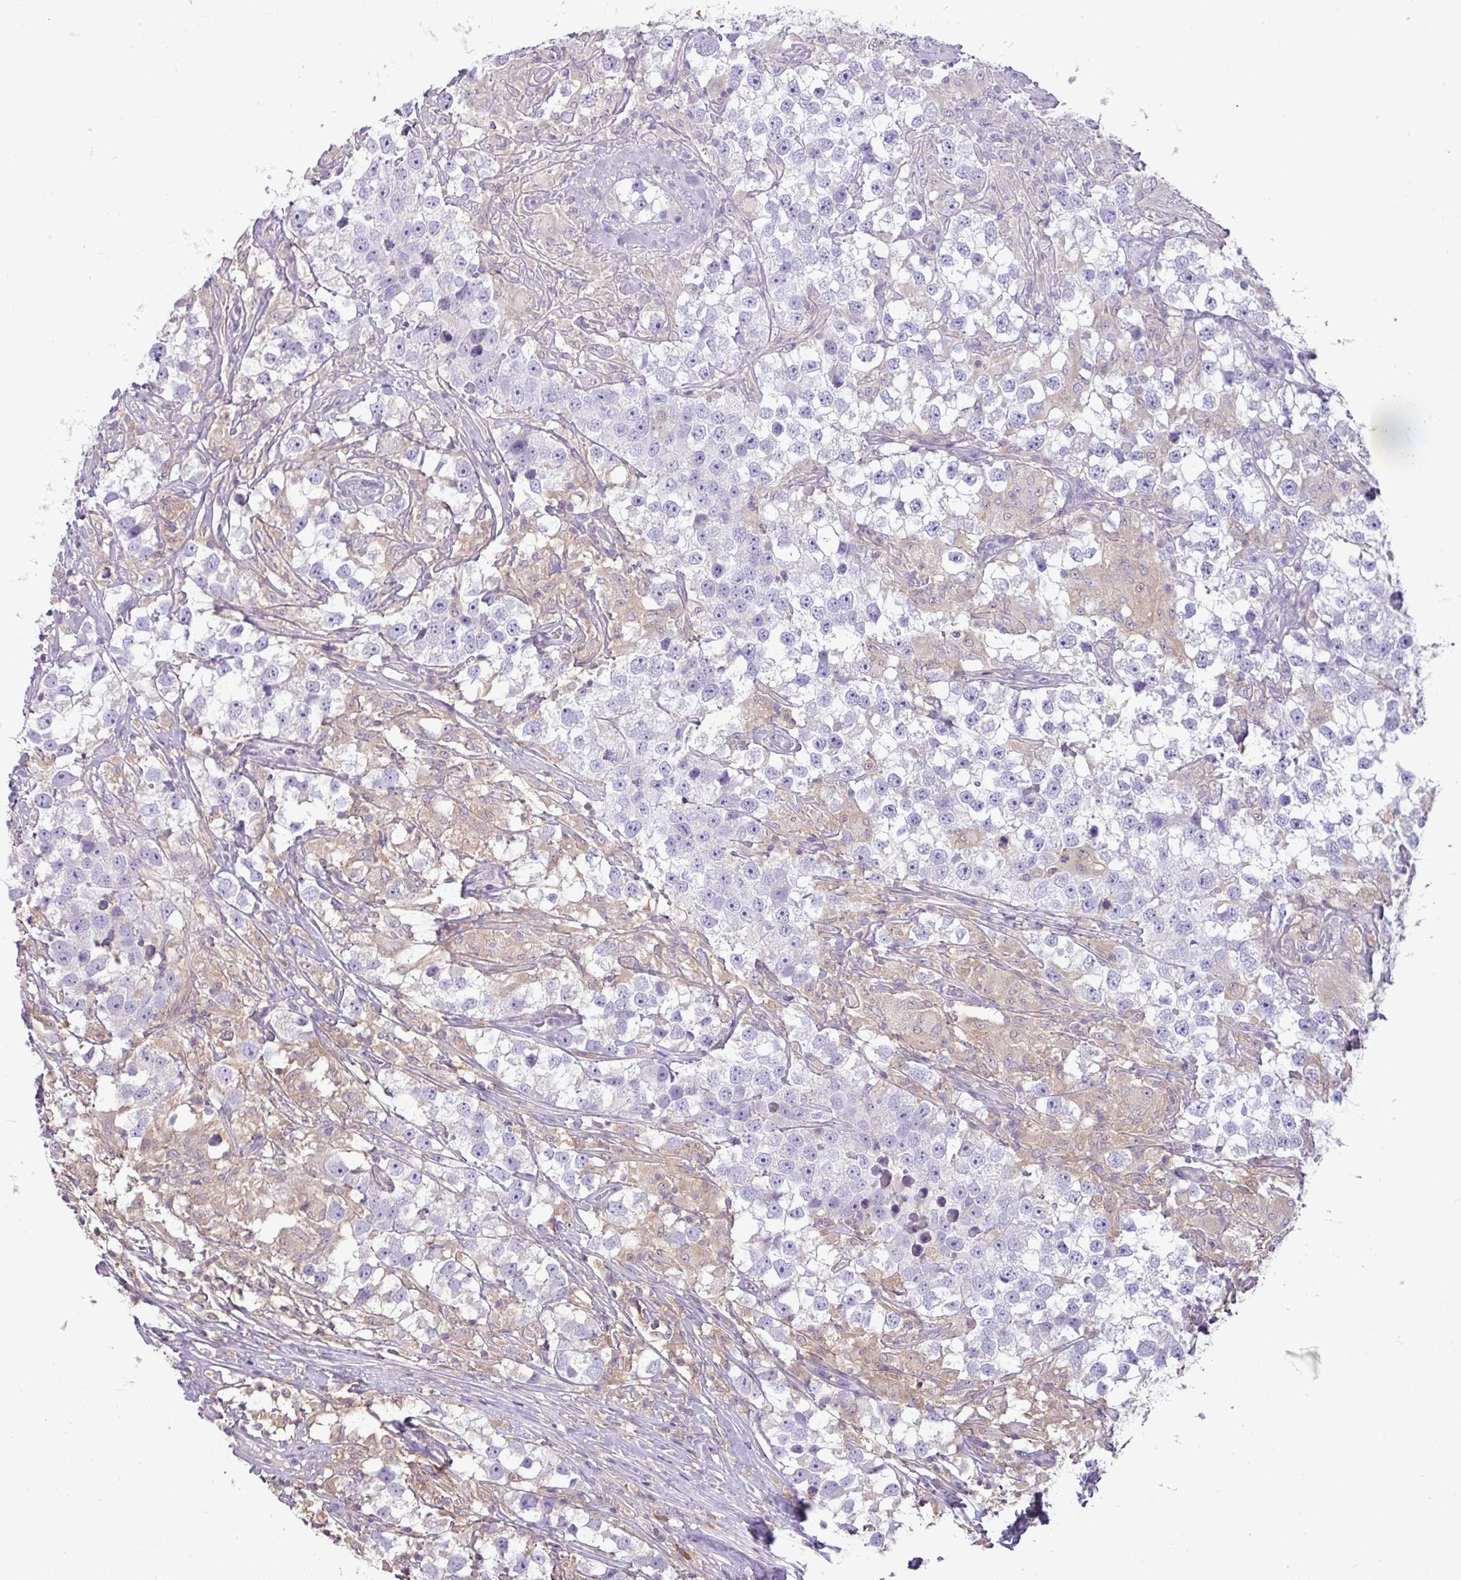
{"staining": {"intensity": "negative", "quantity": "none", "location": "none"}, "tissue": "testis cancer", "cell_type": "Tumor cells", "image_type": "cancer", "snomed": [{"axis": "morphology", "description": "Seminoma, NOS"}, {"axis": "topography", "description": "Testis"}], "caption": "Immunohistochemistry image of human seminoma (testis) stained for a protein (brown), which exhibits no expression in tumor cells. The staining is performed using DAB brown chromogen with nuclei counter-stained in using hematoxylin.", "gene": "STAT5A", "patient": {"sex": "male", "age": 46}}